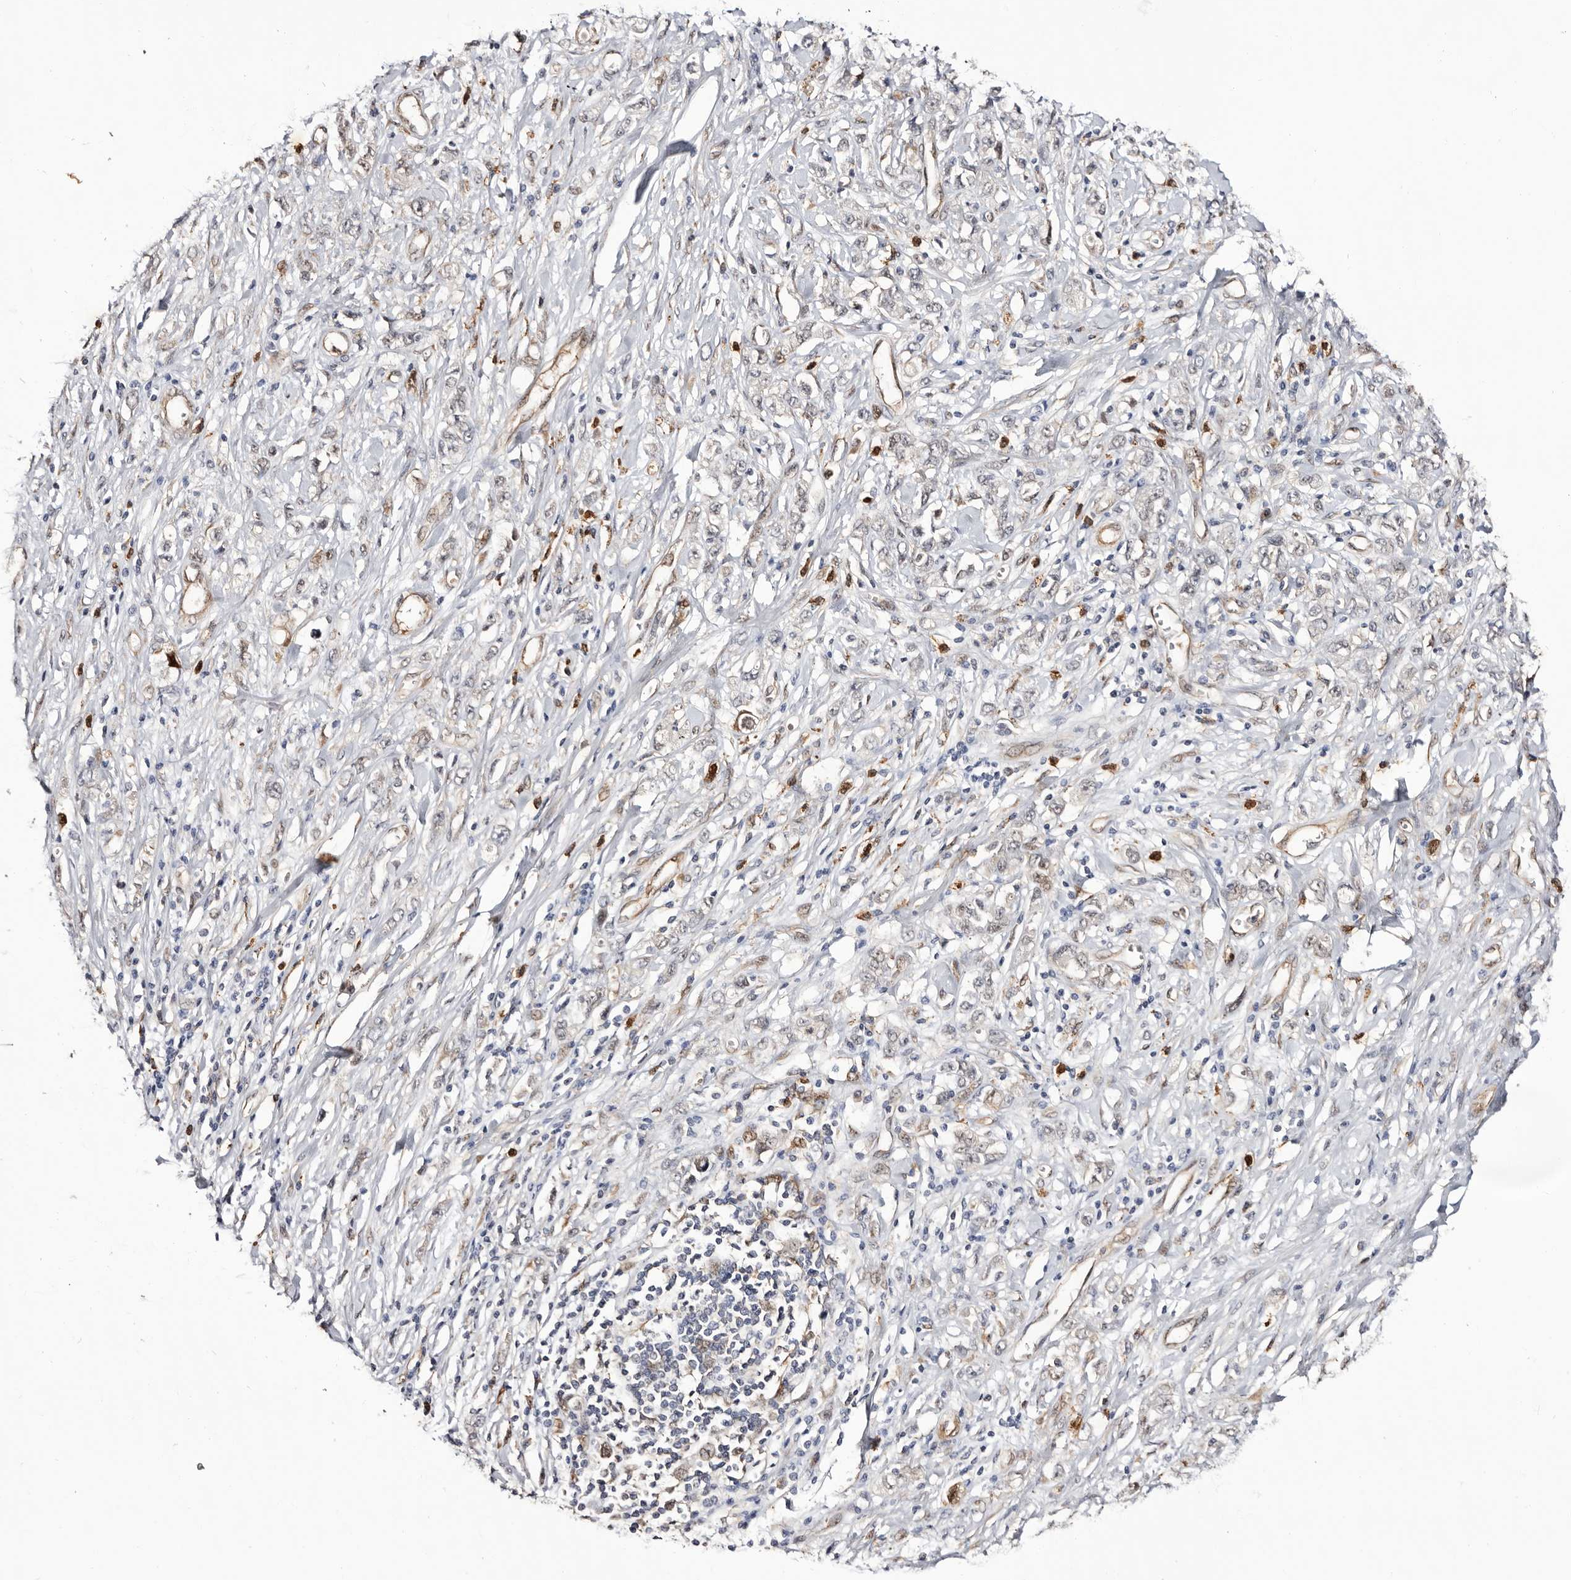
{"staining": {"intensity": "weak", "quantity": "<25%", "location": "nuclear"}, "tissue": "stomach cancer", "cell_type": "Tumor cells", "image_type": "cancer", "snomed": [{"axis": "morphology", "description": "Adenocarcinoma, NOS"}, {"axis": "topography", "description": "Stomach"}], "caption": "This histopathology image is of adenocarcinoma (stomach) stained with immunohistochemistry (IHC) to label a protein in brown with the nuclei are counter-stained blue. There is no expression in tumor cells.", "gene": "TP53I3", "patient": {"sex": "female", "age": 76}}